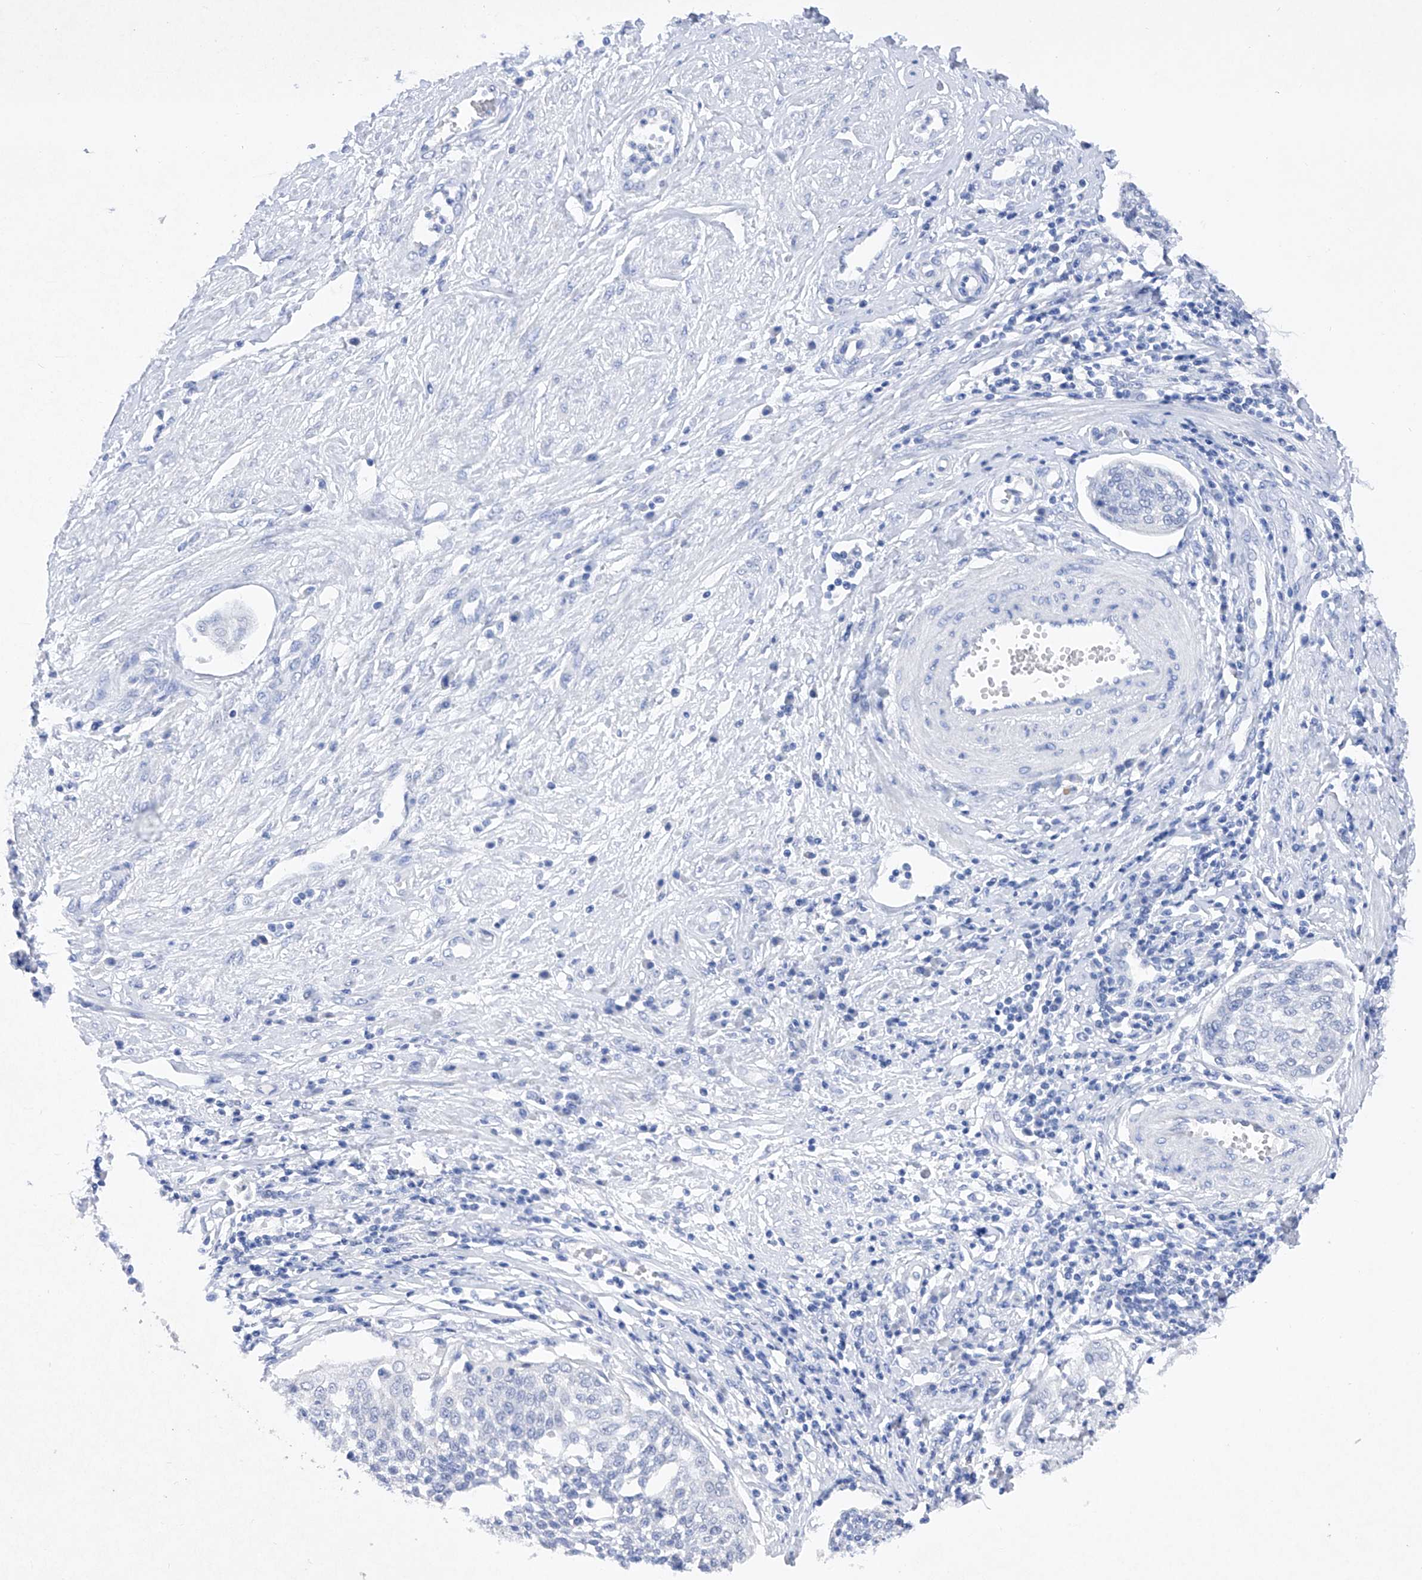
{"staining": {"intensity": "negative", "quantity": "none", "location": "none"}, "tissue": "cervical cancer", "cell_type": "Tumor cells", "image_type": "cancer", "snomed": [{"axis": "morphology", "description": "Squamous cell carcinoma, NOS"}, {"axis": "topography", "description": "Cervix"}], "caption": "A high-resolution image shows IHC staining of squamous cell carcinoma (cervical), which shows no significant positivity in tumor cells. (DAB (3,3'-diaminobenzidine) immunohistochemistry, high magnification).", "gene": "BARX2", "patient": {"sex": "female", "age": 34}}